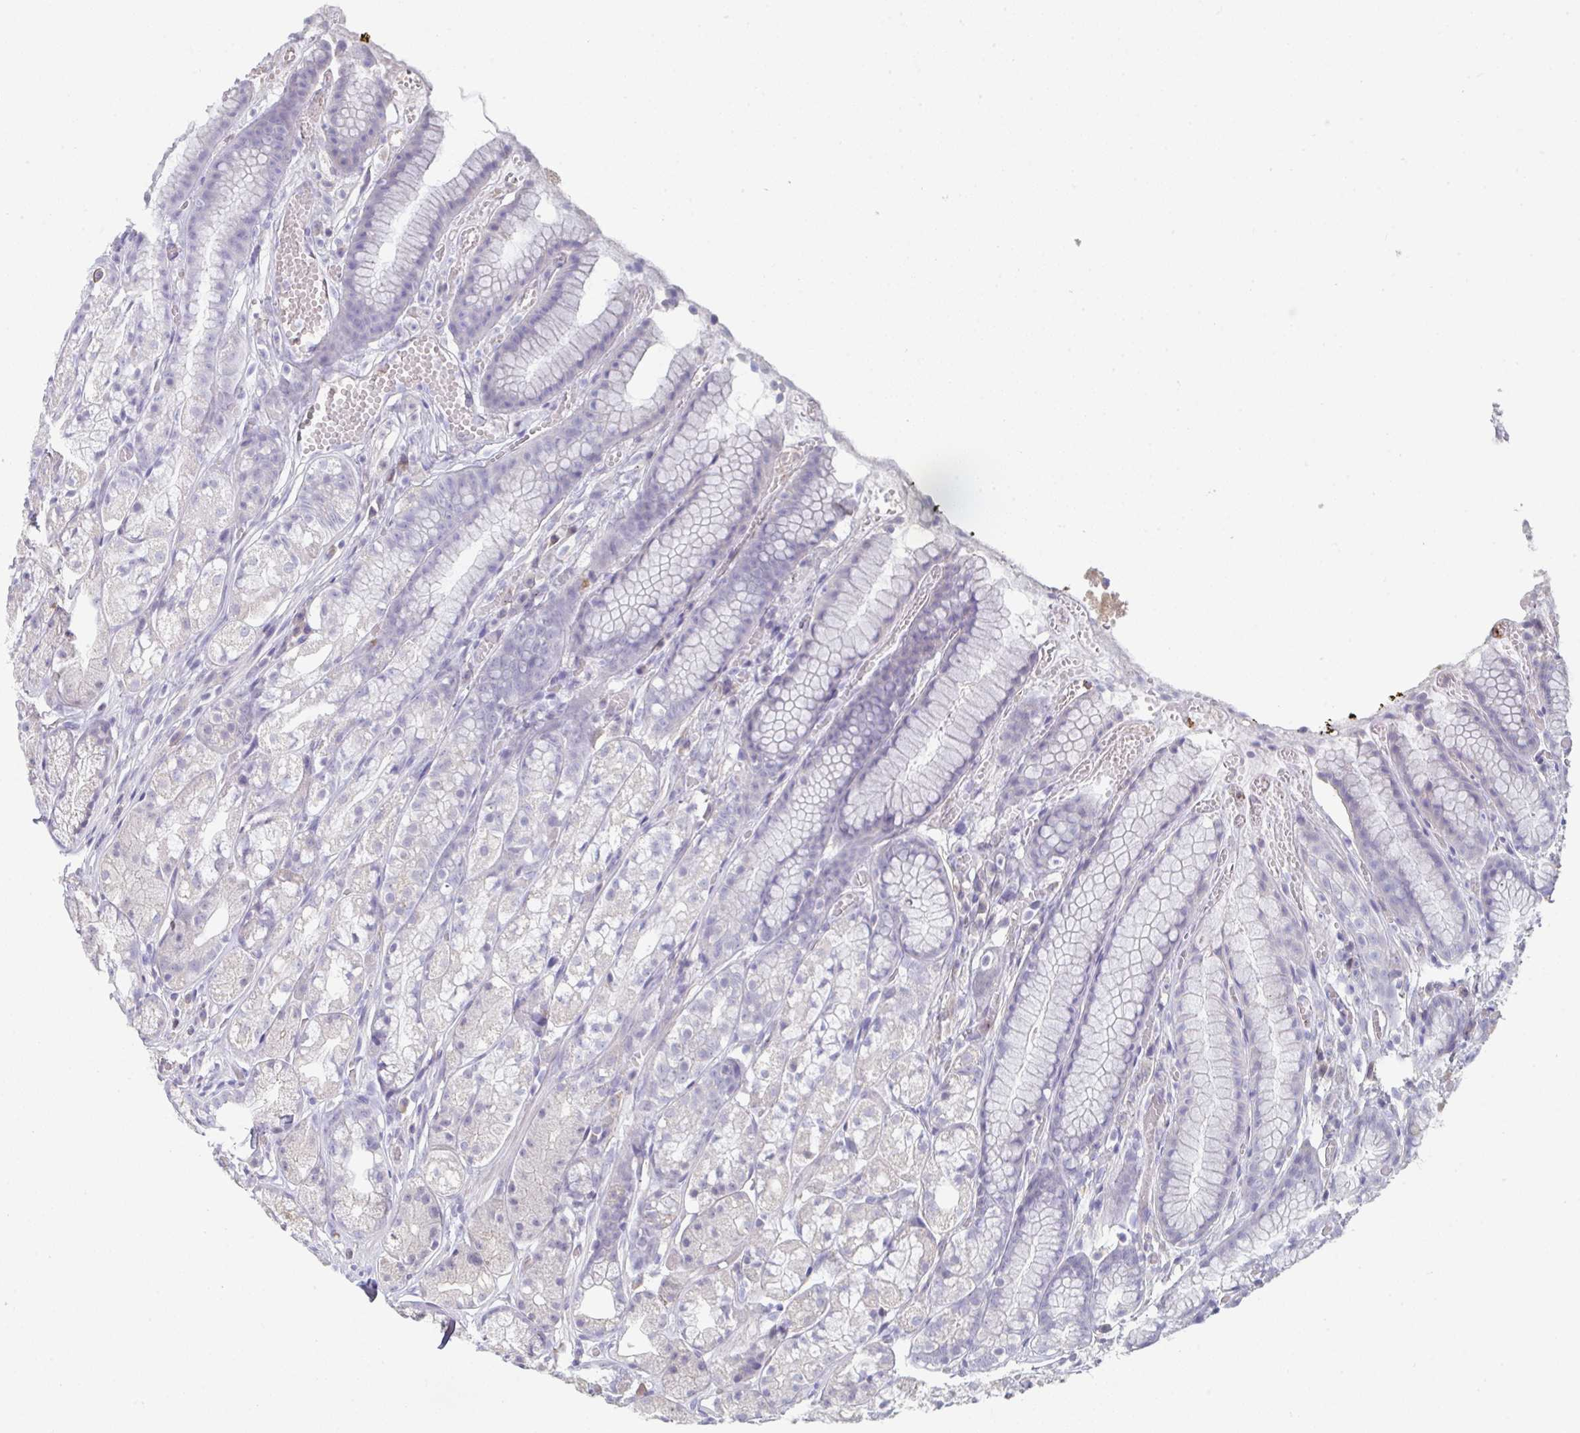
{"staining": {"intensity": "negative", "quantity": "none", "location": "none"}, "tissue": "stomach", "cell_type": "Glandular cells", "image_type": "normal", "snomed": [{"axis": "morphology", "description": "Normal tissue, NOS"}, {"axis": "topography", "description": "Smooth muscle"}, {"axis": "topography", "description": "Stomach"}], "caption": "This is an immunohistochemistry histopathology image of normal stomach. There is no staining in glandular cells.", "gene": "HGFAC", "patient": {"sex": "male", "age": 70}}